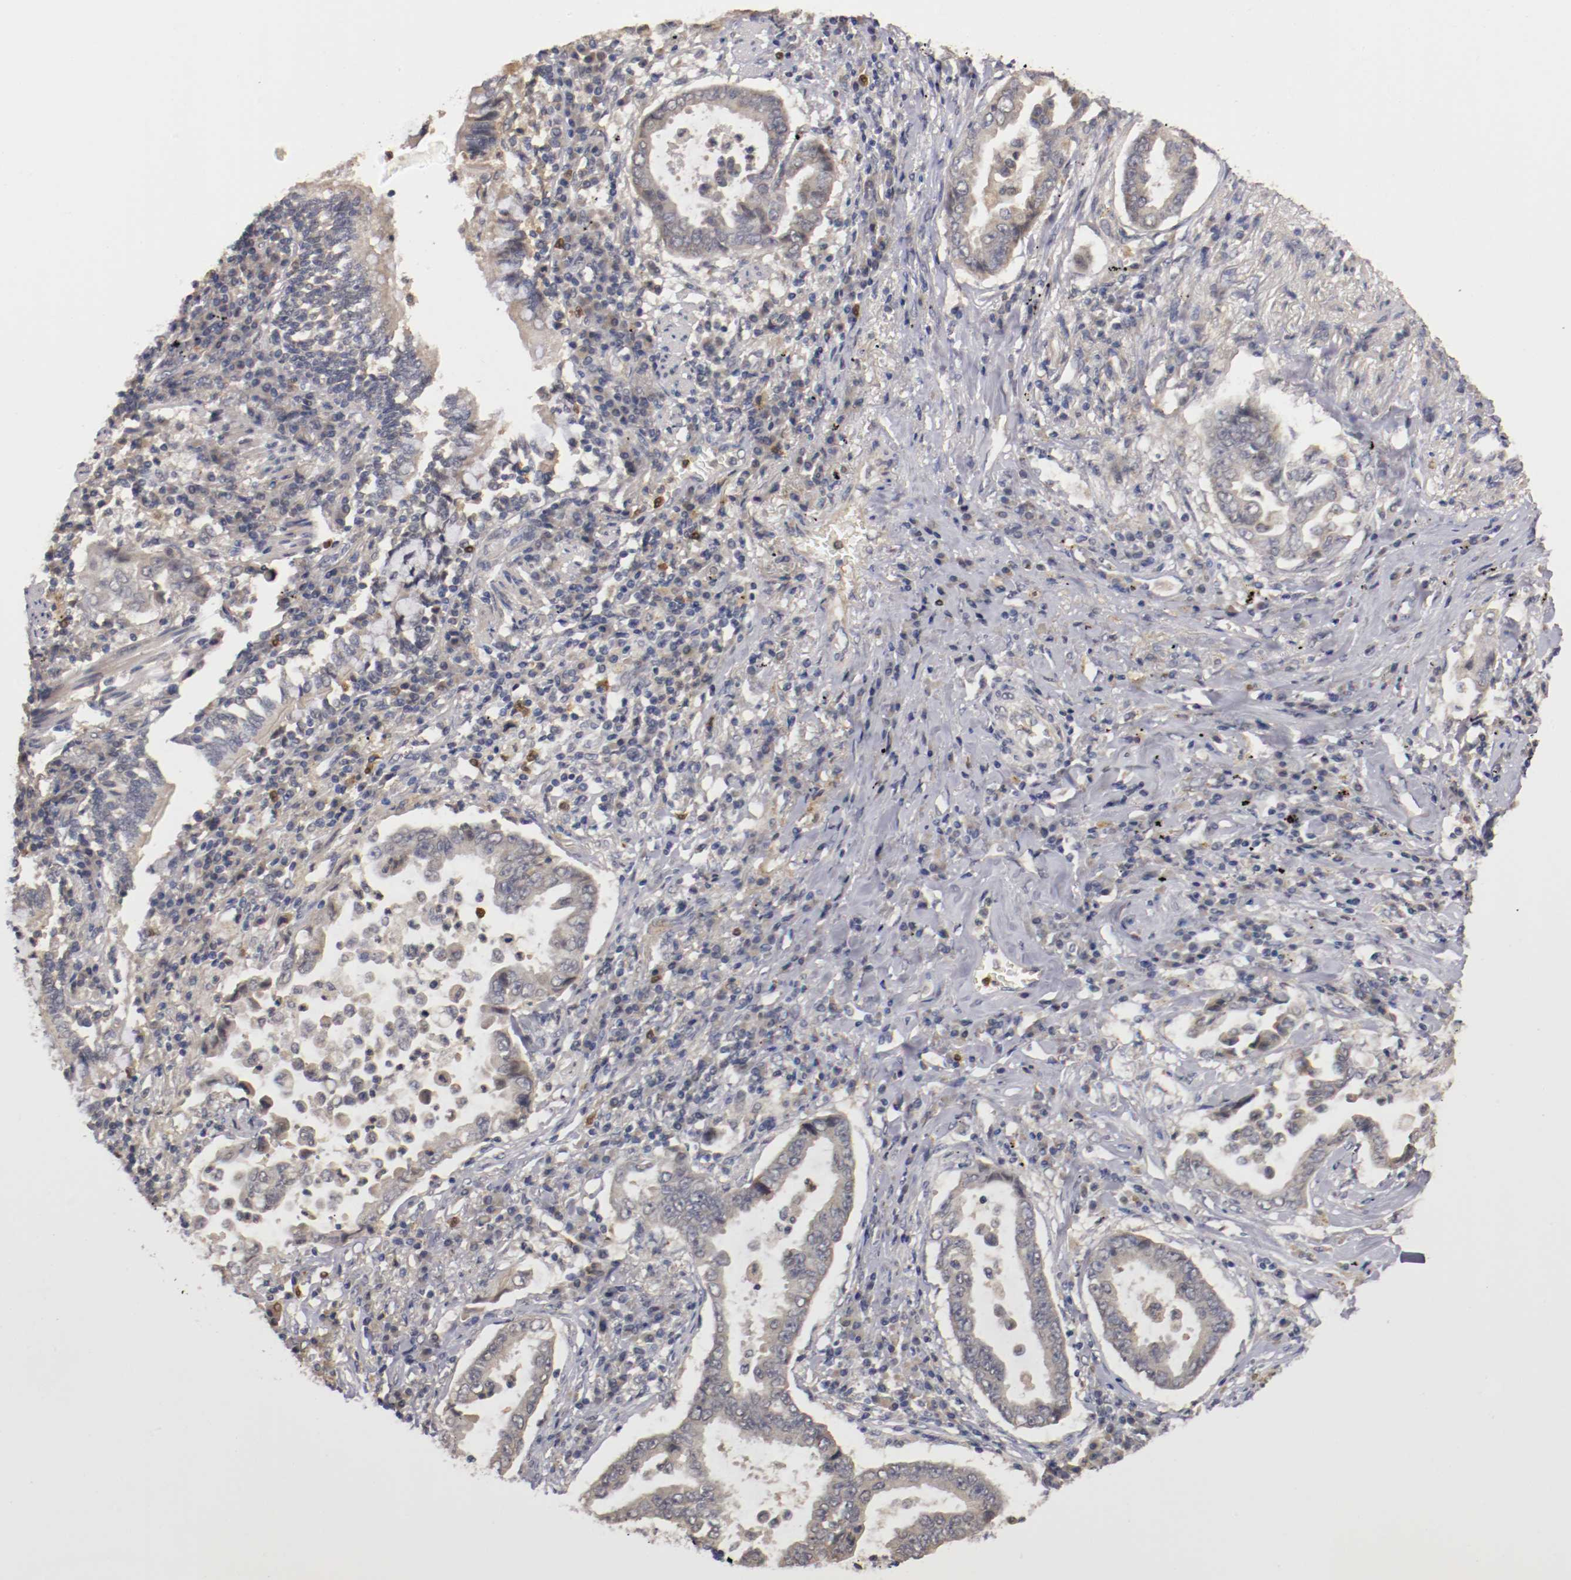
{"staining": {"intensity": "negative", "quantity": "none", "location": "none"}, "tissue": "lung cancer", "cell_type": "Tumor cells", "image_type": "cancer", "snomed": [{"axis": "morphology", "description": "Normal tissue, NOS"}, {"axis": "morphology", "description": "Inflammation, NOS"}, {"axis": "morphology", "description": "Adenocarcinoma, NOS"}, {"axis": "topography", "description": "Lung"}], "caption": "A histopathology image of human adenocarcinoma (lung) is negative for staining in tumor cells.", "gene": "TNFRSF1B", "patient": {"sex": "female", "age": 64}}